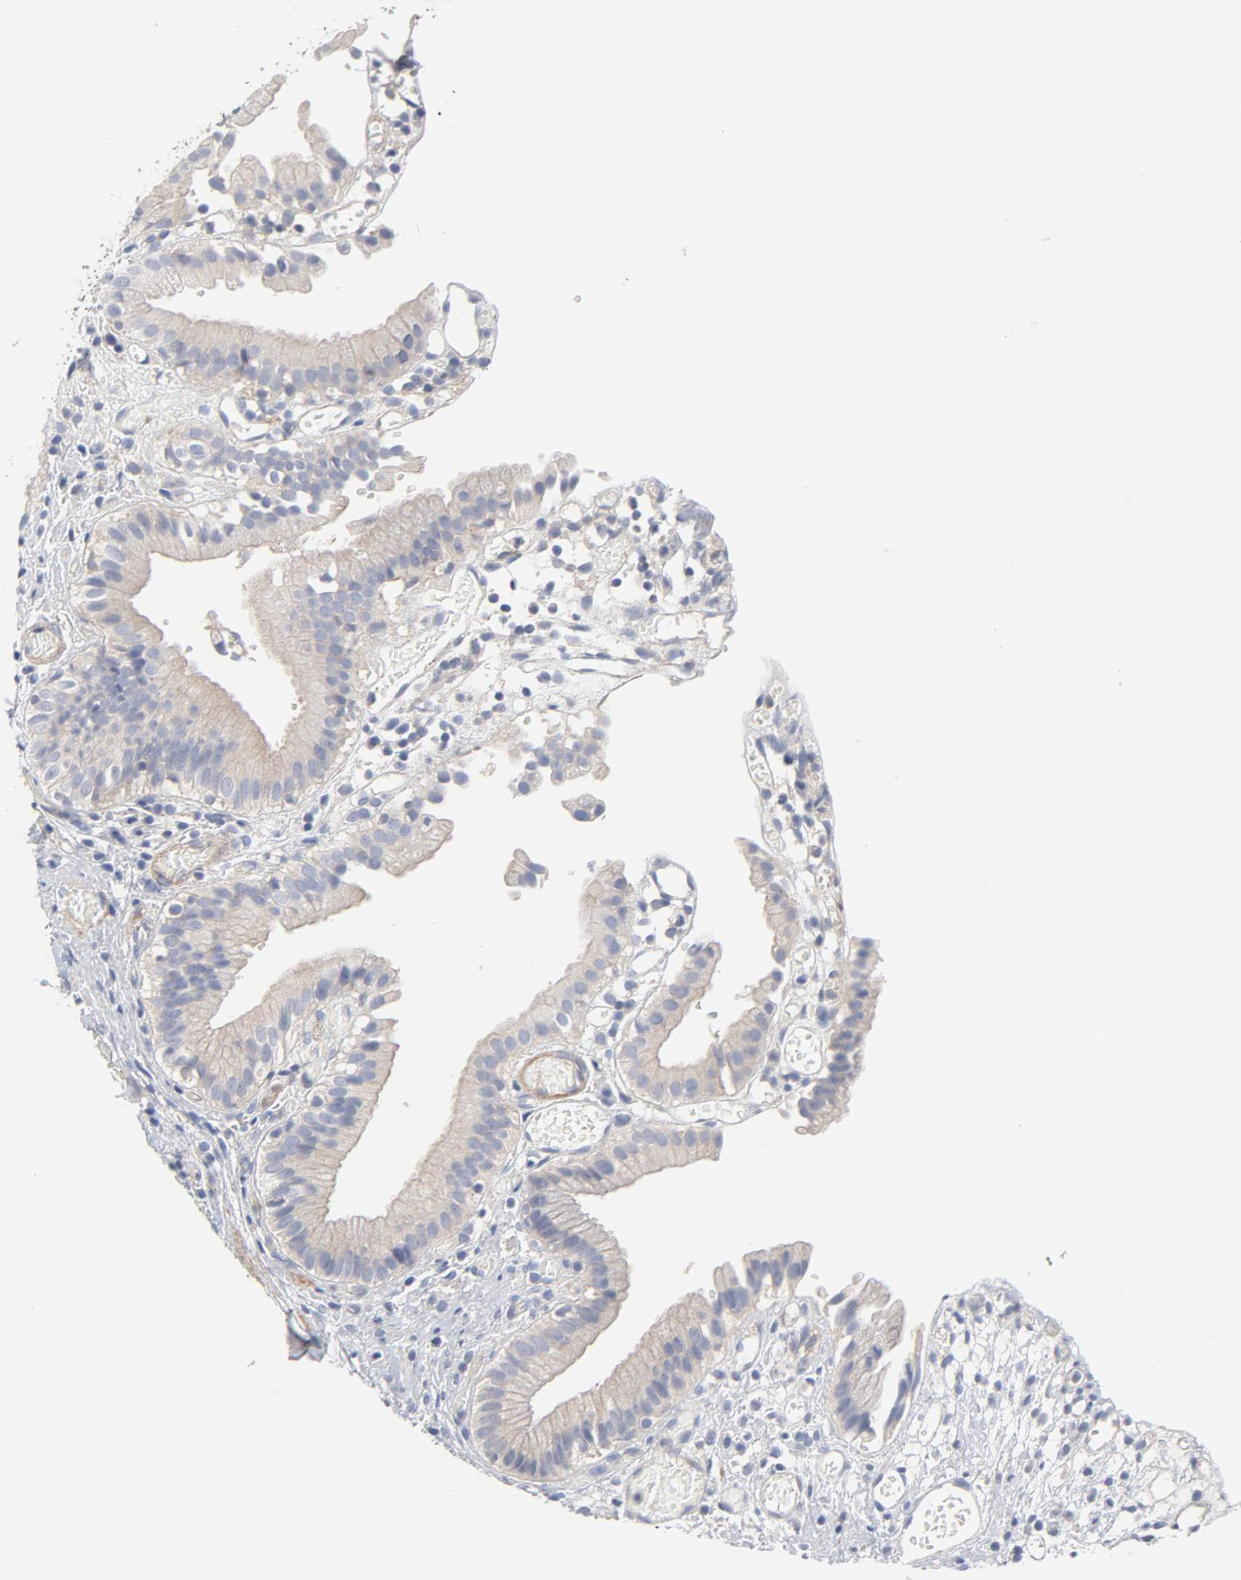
{"staining": {"intensity": "weak", "quantity": ">75%", "location": "cytoplasmic/membranous"}, "tissue": "gallbladder", "cell_type": "Glandular cells", "image_type": "normal", "snomed": [{"axis": "morphology", "description": "Normal tissue, NOS"}, {"axis": "topography", "description": "Gallbladder"}], "caption": "A high-resolution histopathology image shows immunohistochemistry staining of unremarkable gallbladder, which exhibits weak cytoplasmic/membranous positivity in approximately >75% of glandular cells. The staining was performed using DAB (3,3'-diaminobenzidine), with brown indicating positive protein expression. Nuclei are stained blue with hematoxylin.", "gene": "ROCK1", "patient": {"sex": "male", "age": 65}}